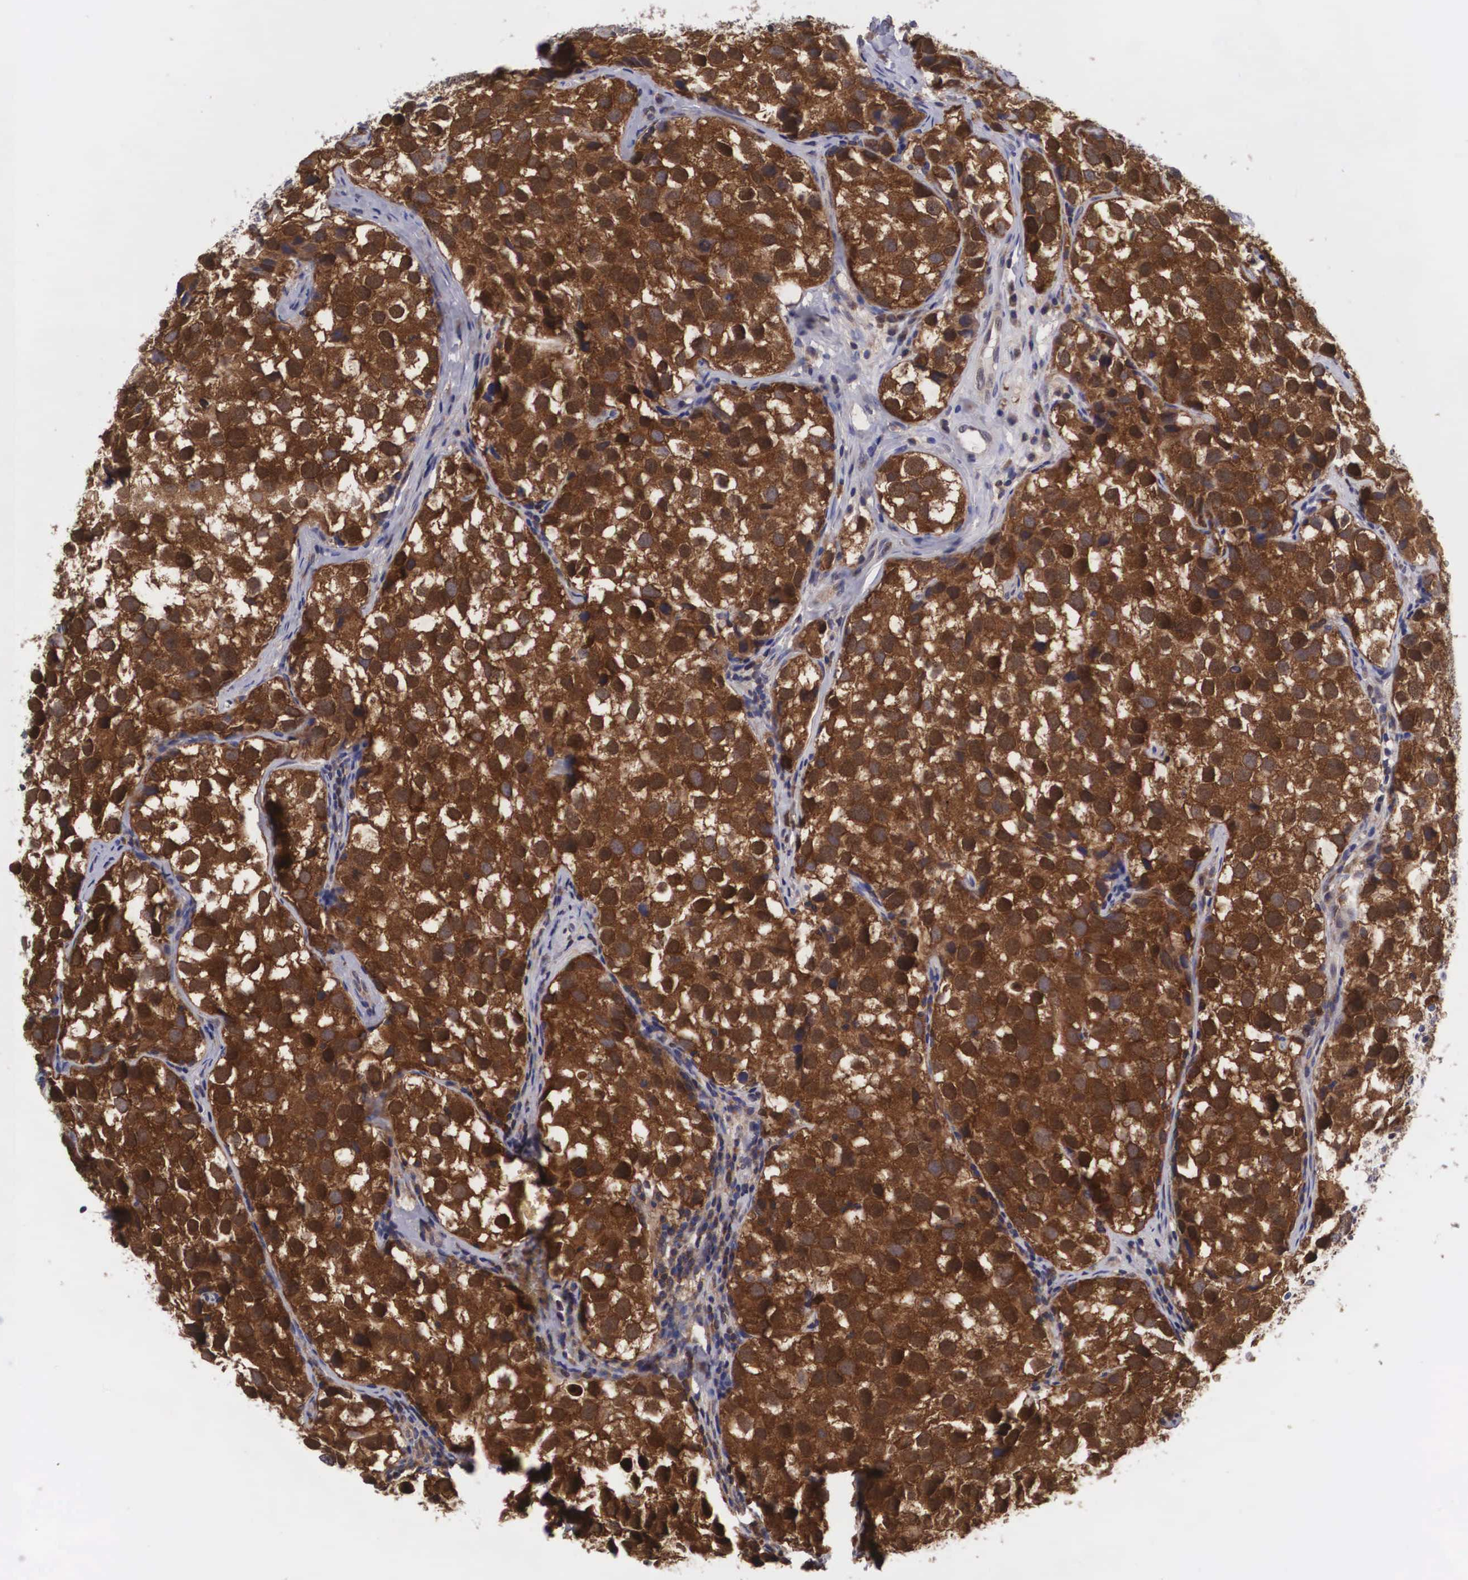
{"staining": {"intensity": "strong", "quantity": ">75%", "location": "cytoplasmic/membranous,nuclear"}, "tissue": "testis cancer", "cell_type": "Tumor cells", "image_type": "cancer", "snomed": [{"axis": "morphology", "description": "Seminoma, NOS"}, {"axis": "topography", "description": "Testis"}], "caption": "An IHC image of tumor tissue is shown. Protein staining in brown shows strong cytoplasmic/membranous and nuclear positivity in testis seminoma within tumor cells. (DAB (3,3'-diaminobenzidine) IHC, brown staining for protein, blue staining for nuclei).", "gene": "ADSL", "patient": {"sex": "male", "age": 39}}